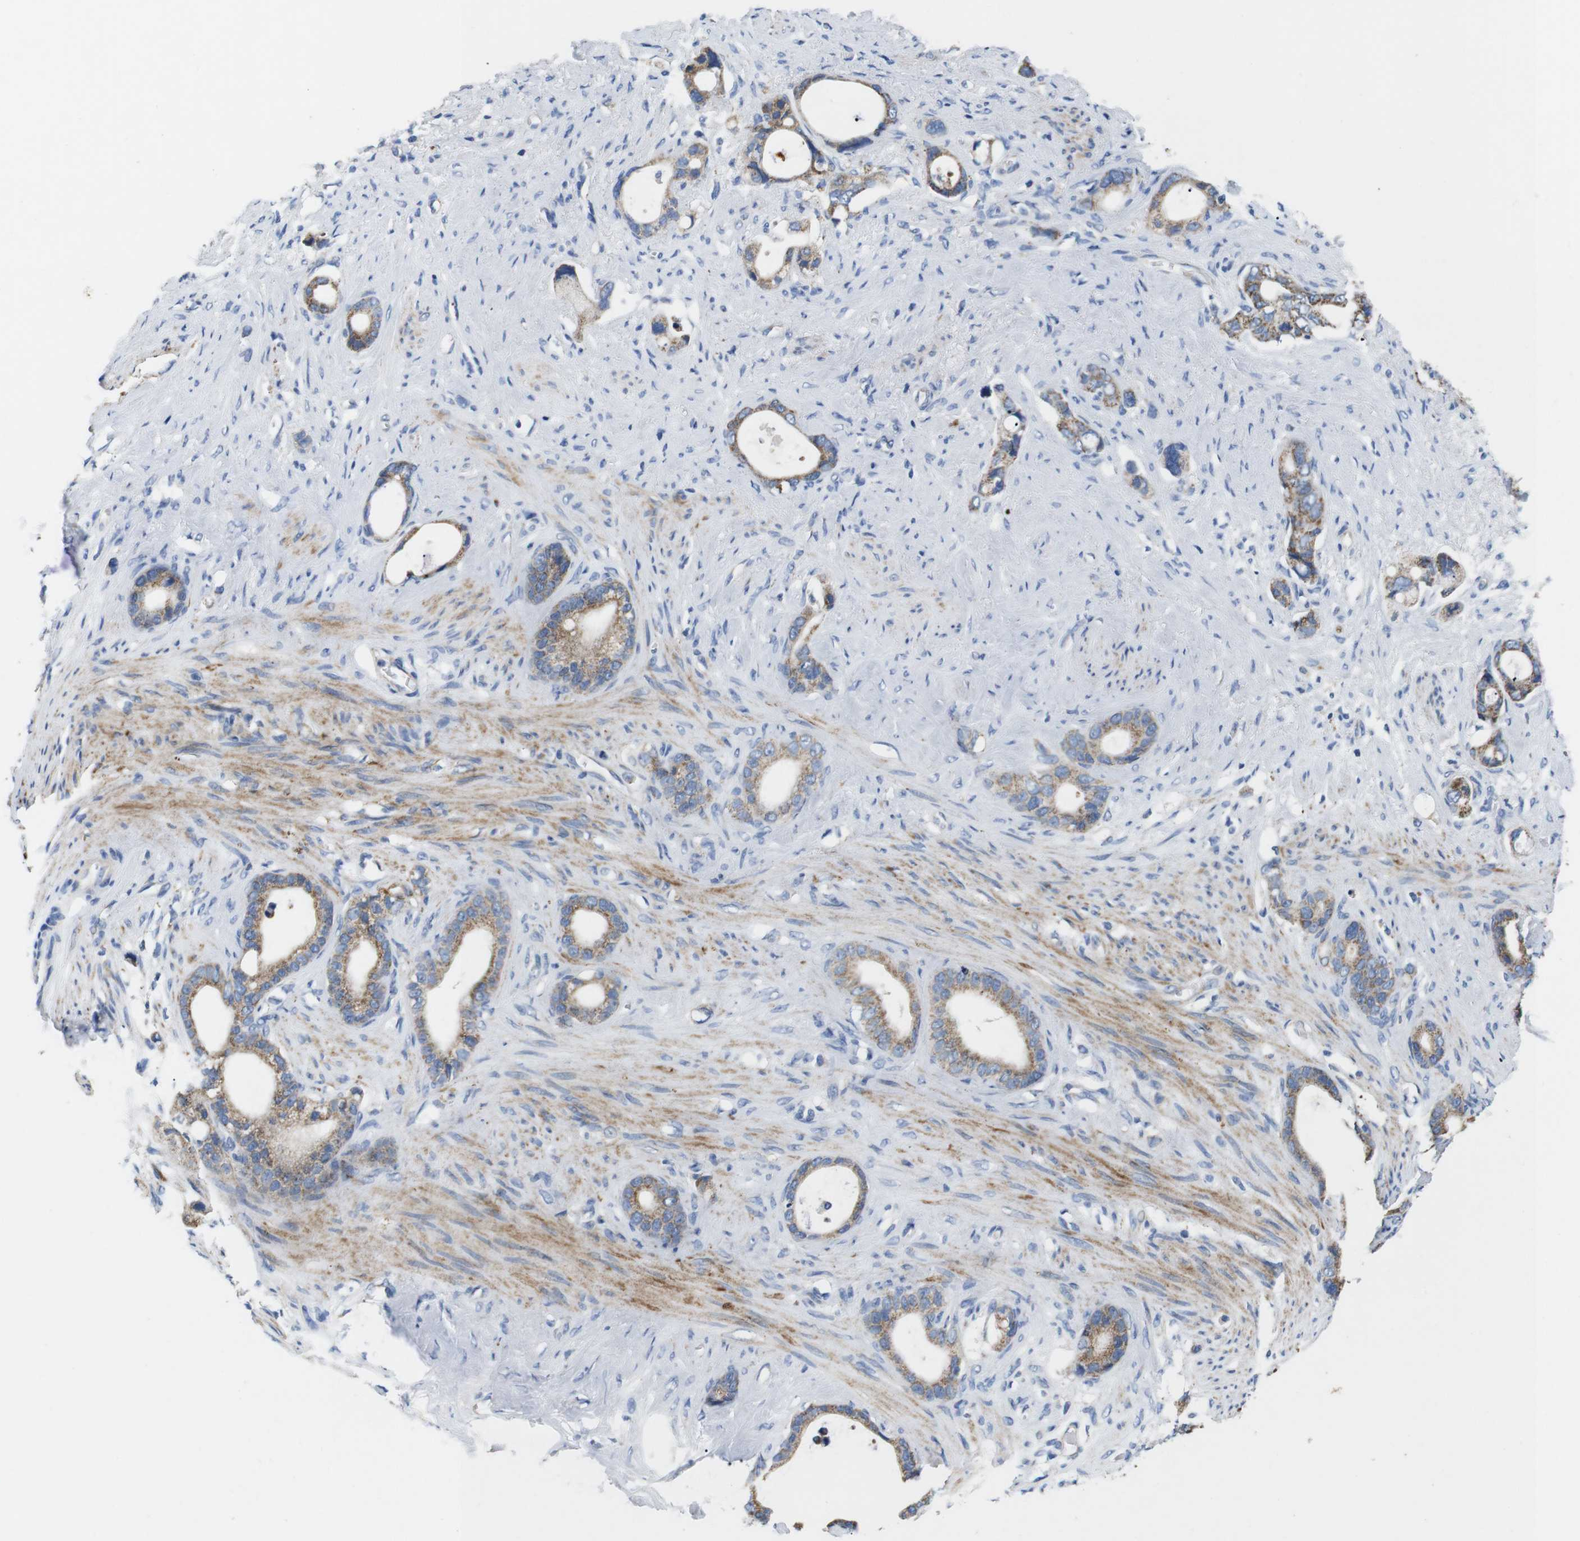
{"staining": {"intensity": "moderate", "quantity": ">75%", "location": "cytoplasmic/membranous"}, "tissue": "stomach cancer", "cell_type": "Tumor cells", "image_type": "cancer", "snomed": [{"axis": "morphology", "description": "Adenocarcinoma, NOS"}, {"axis": "topography", "description": "Stomach"}], "caption": "Human adenocarcinoma (stomach) stained with a protein marker exhibits moderate staining in tumor cells.", "gene": "F2RL1", "patient": {"sex": "female", "age": 75}}